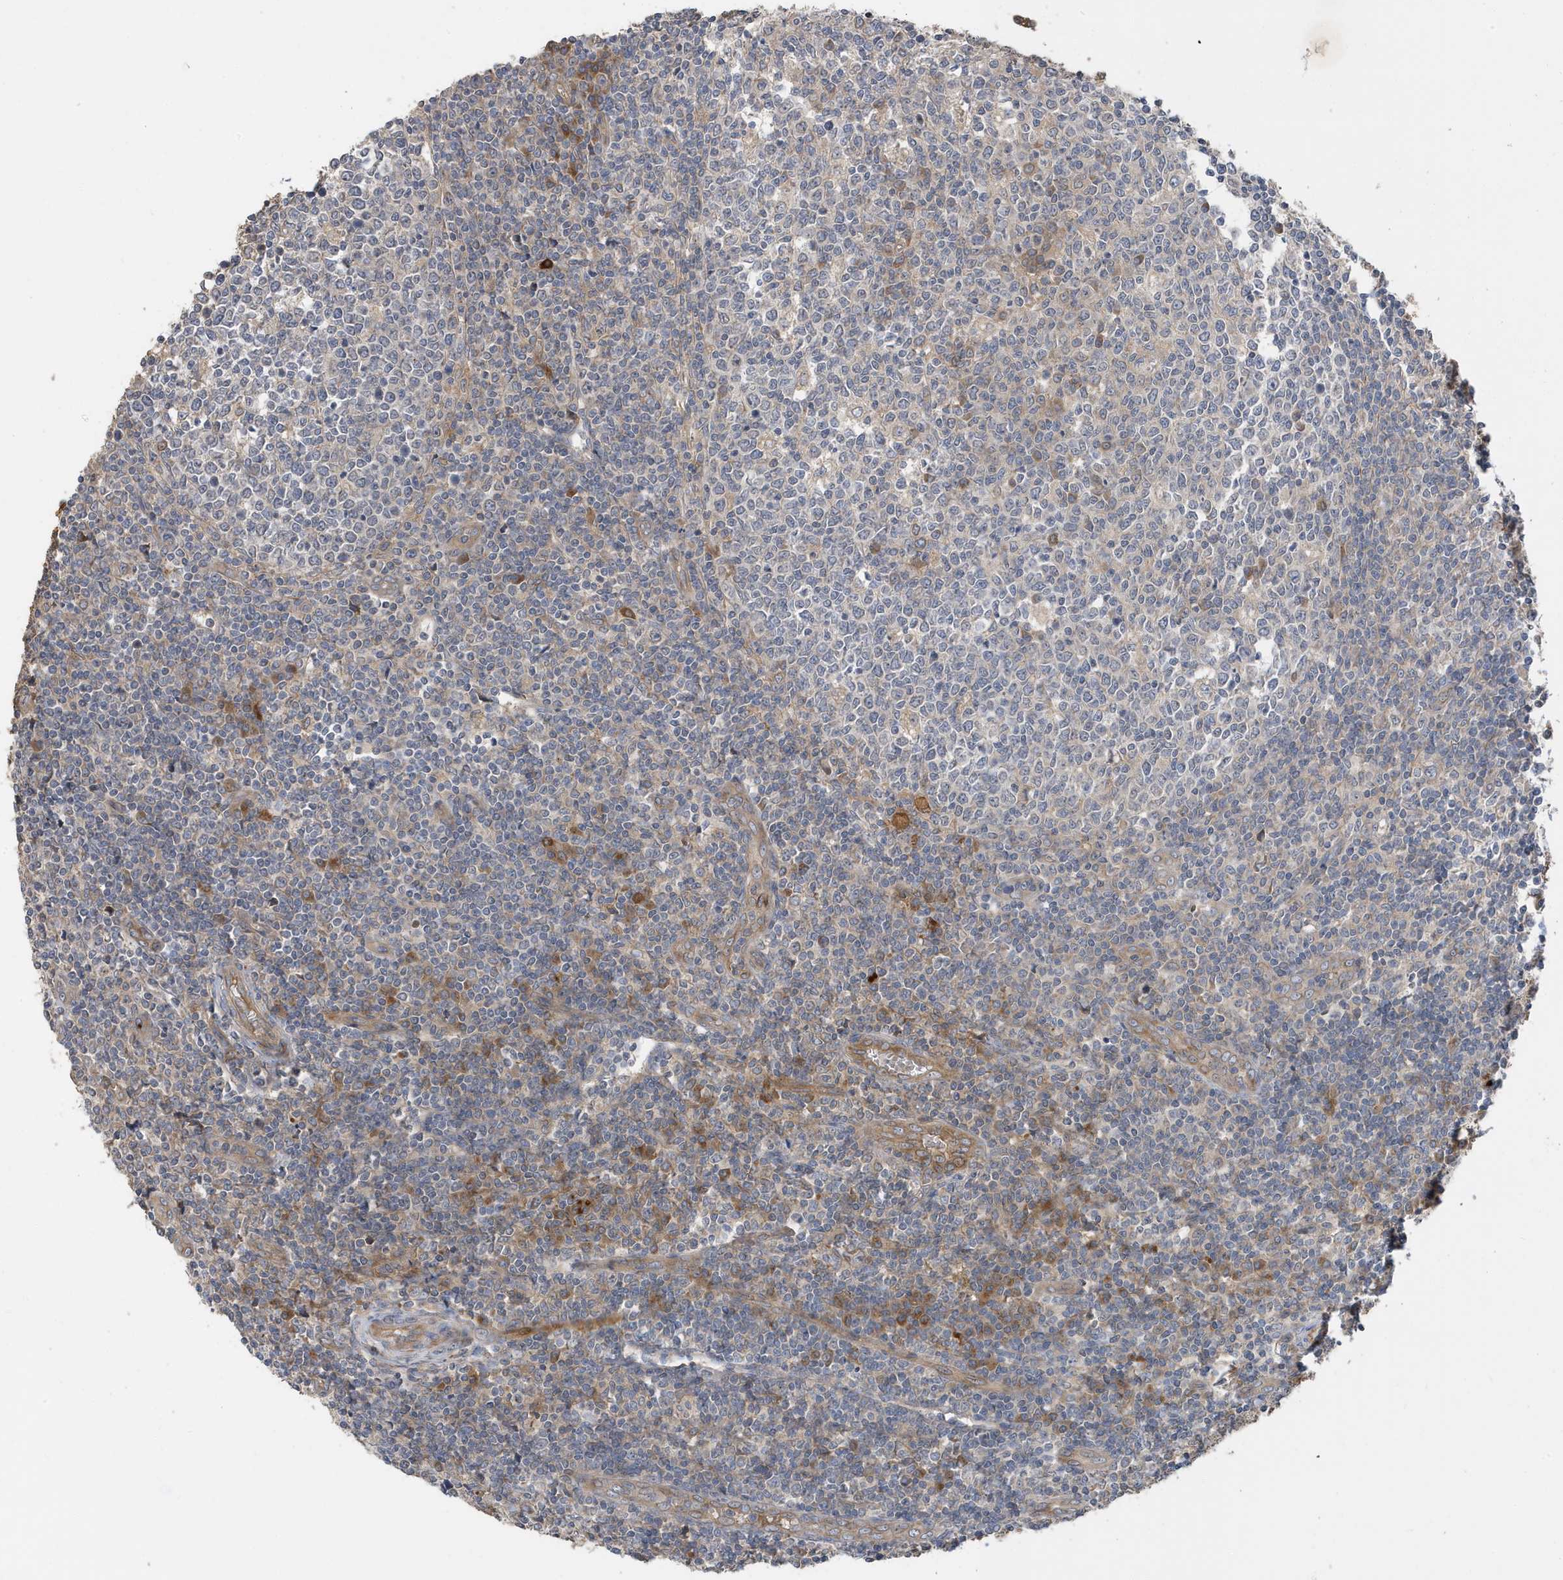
{"staining": {"intensity": "weak", "quantity": "<25%", "location": "cytoplasmic/membranous"}, "tissue": "tonsil", "cell_type": "Germinal center cells", "image_type": "normal", "snomed": [{"axis": "morphology", "description": "Normal tissue, NOS"}, {"axis": "topography", "description": "Tonsil"}], "caption": "Human tonsil stained for a protein using immunohistochemistry (IHC) demonstrates no staining in germinal center cells.", "gene": "LAPTM4A", "patient": {"sex": "female", "age": 19}}